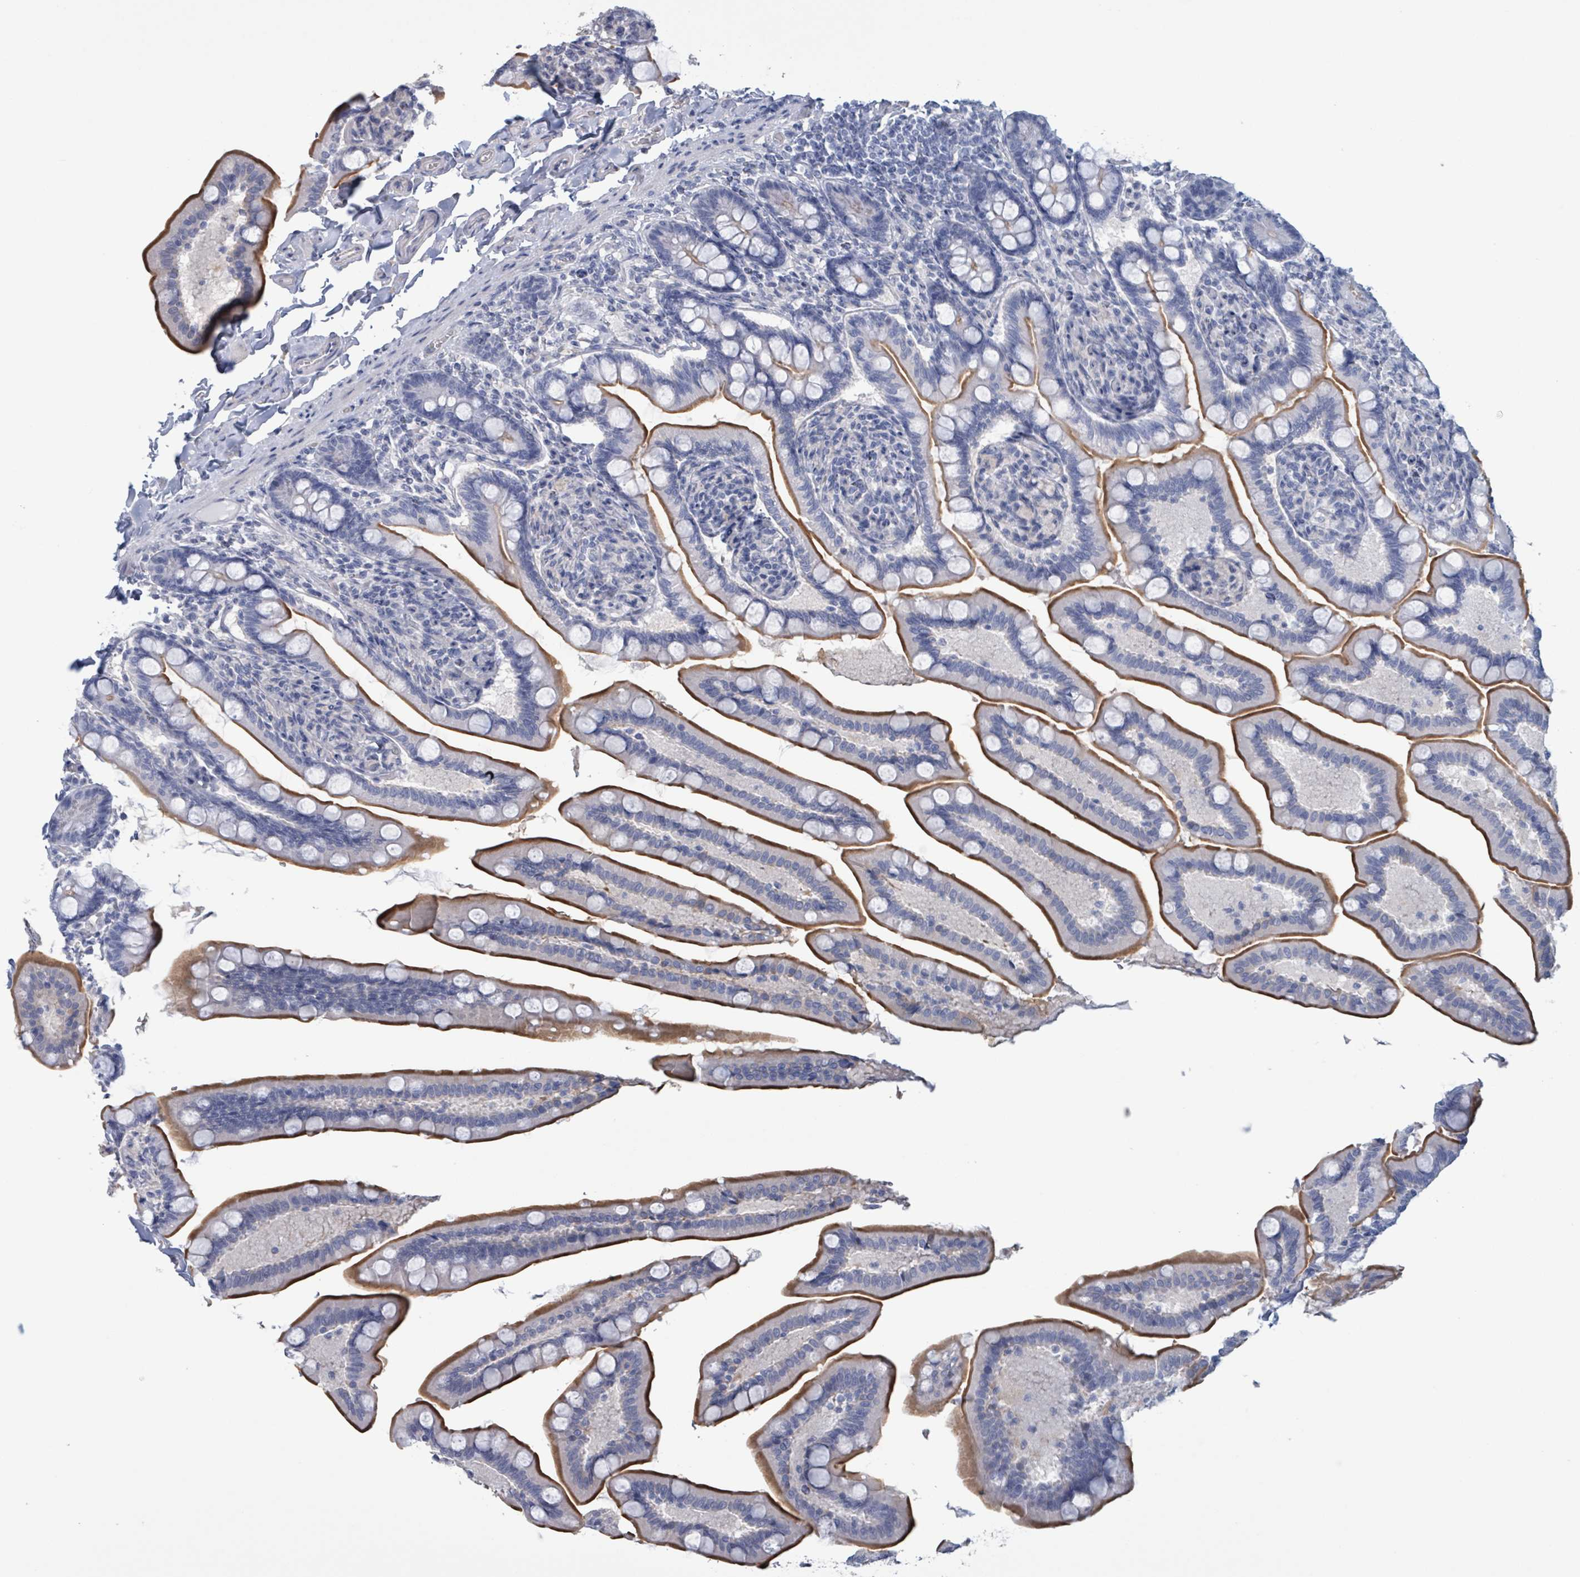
{"staining": {"intensity": "strong", "quantity": ">75%", "location": "cytoplasmic/membranous"}, "tissue": "small intestine", "cell_type": "Glandular cells", "image_type": "normal", "snomed": [{"axis": "morphology", "description": "Normal tissue, NOS"}, {"axis": "topography", "description": "Small intestine"}], "caption": "Small intestine stained with a brown dye shows strong cytoplasmic/membranous positive expression in approximately >75% of glandular cells.", "gene": "CT45A10", "patient": {"sex": "female", "age": 64}}